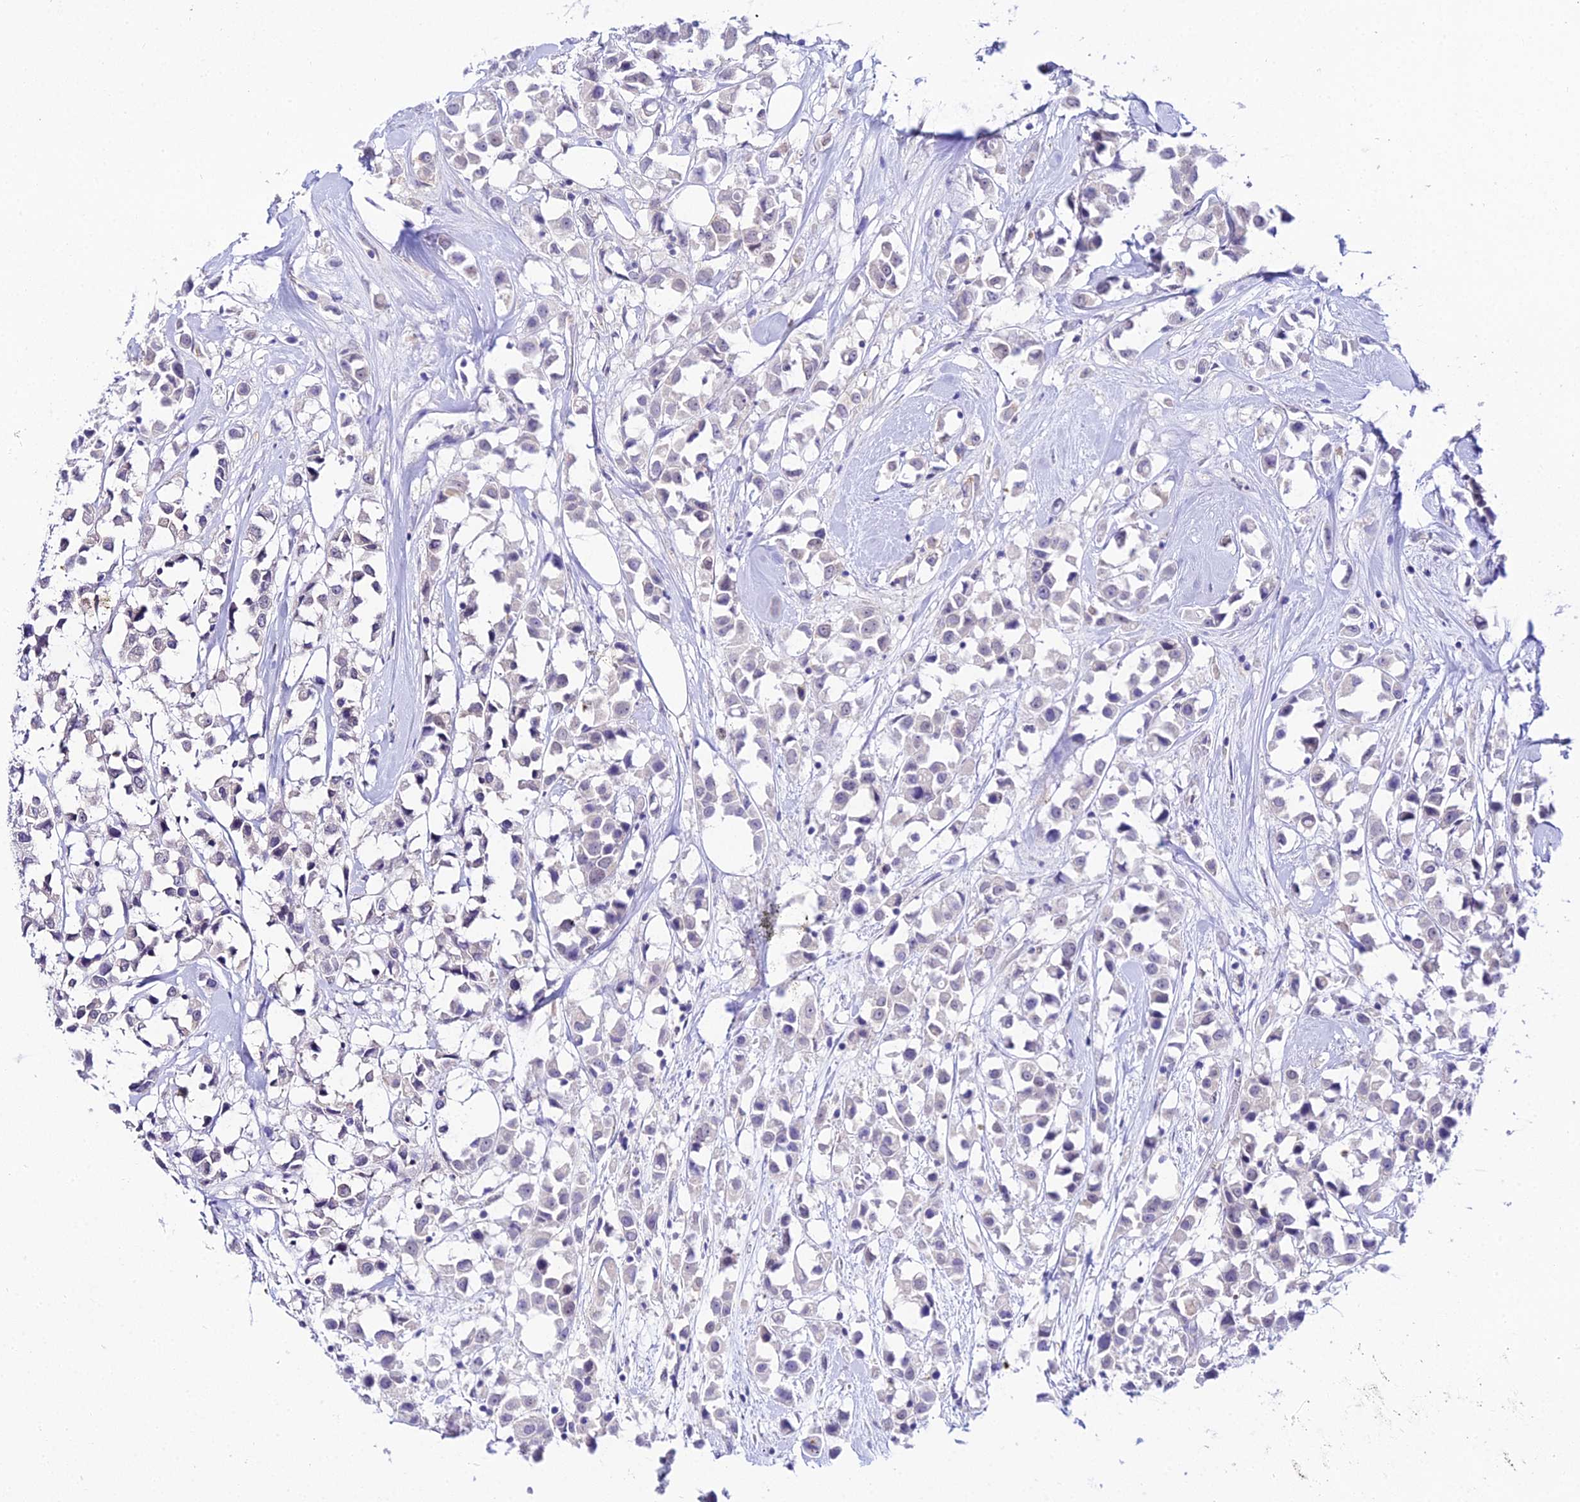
{"staining": {"intensity": "negative", "quantity": "none", "location": "none"}, "tissue": "breast cancer", "cell_type": "Tumor cells", "image_type": "cancer", "snomed": [{"axis": "morphology", "description": "Duct carcinoma"}, {"axis": "topography", "description": "Breast"}], "caption": "Tumor cells are negative for protein expression in human intraductal carcinoma (breast).", "gene": "ATG16L2", "patient": {"sex": "female", "age": 61}}